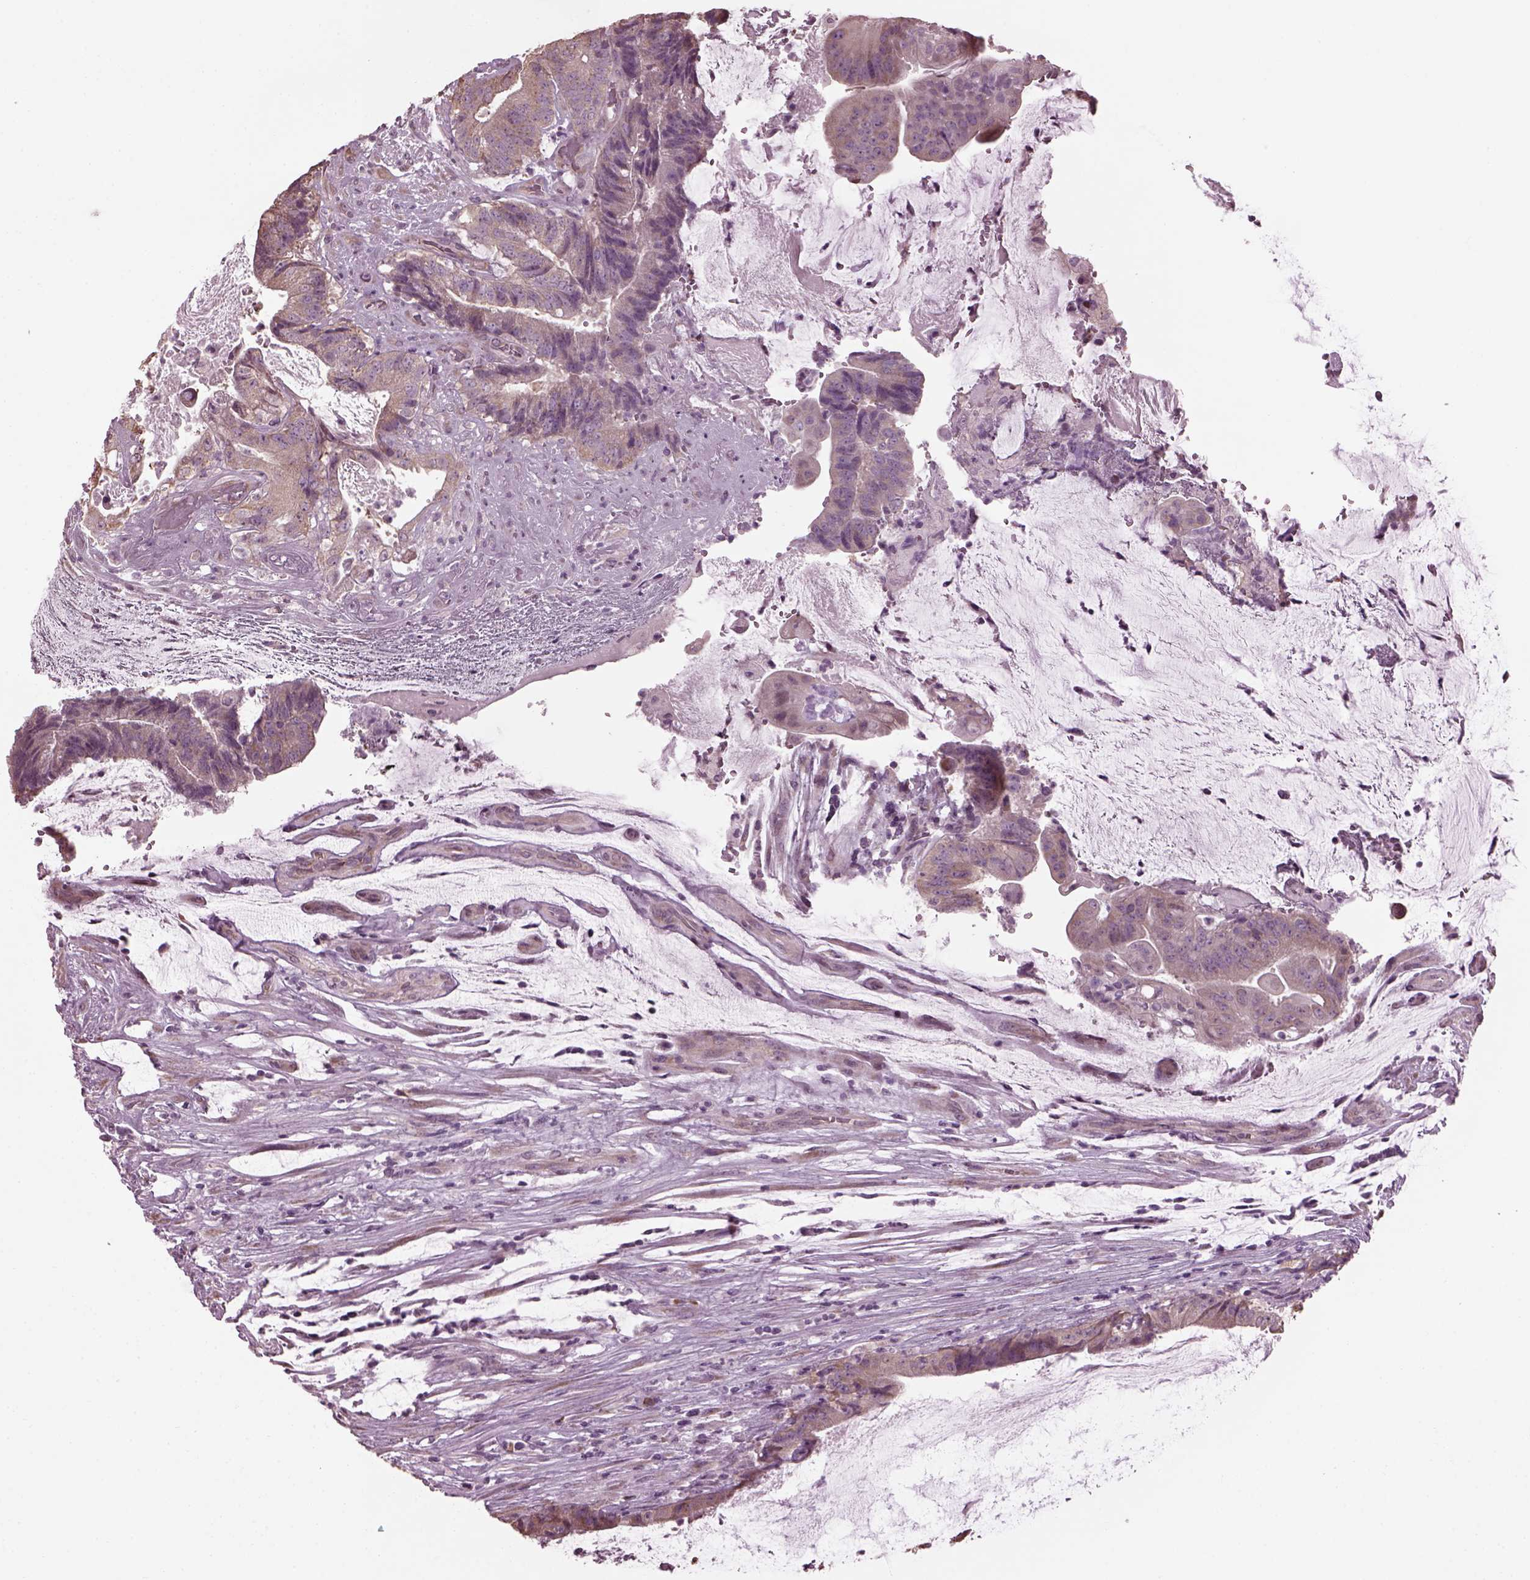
{"staining": {"intensity": "weak", "quantity": ">75%", "location": "cytoplasmic/membranous"}, "tissue": "colorectal cancer", "cell_type": "Tumor cells", "image_type": "cancer", "snomed": [{"axis": "morphology", "description": "Adenocarcinoma, NOS"}, {"axis": "topography", "description": "Colon"}], "caption": "Immunohistochemical staining of adenocarcinoma (colorectal) exhibits weak cytoplasmic/membranous protein positivity in approximately >75% of tumor cells. Immunohistochemistry stains the protein in brown and the nuclei are stained blue.", "gene": "CABP5", "patient": {"sex": "female", "age": 43}}